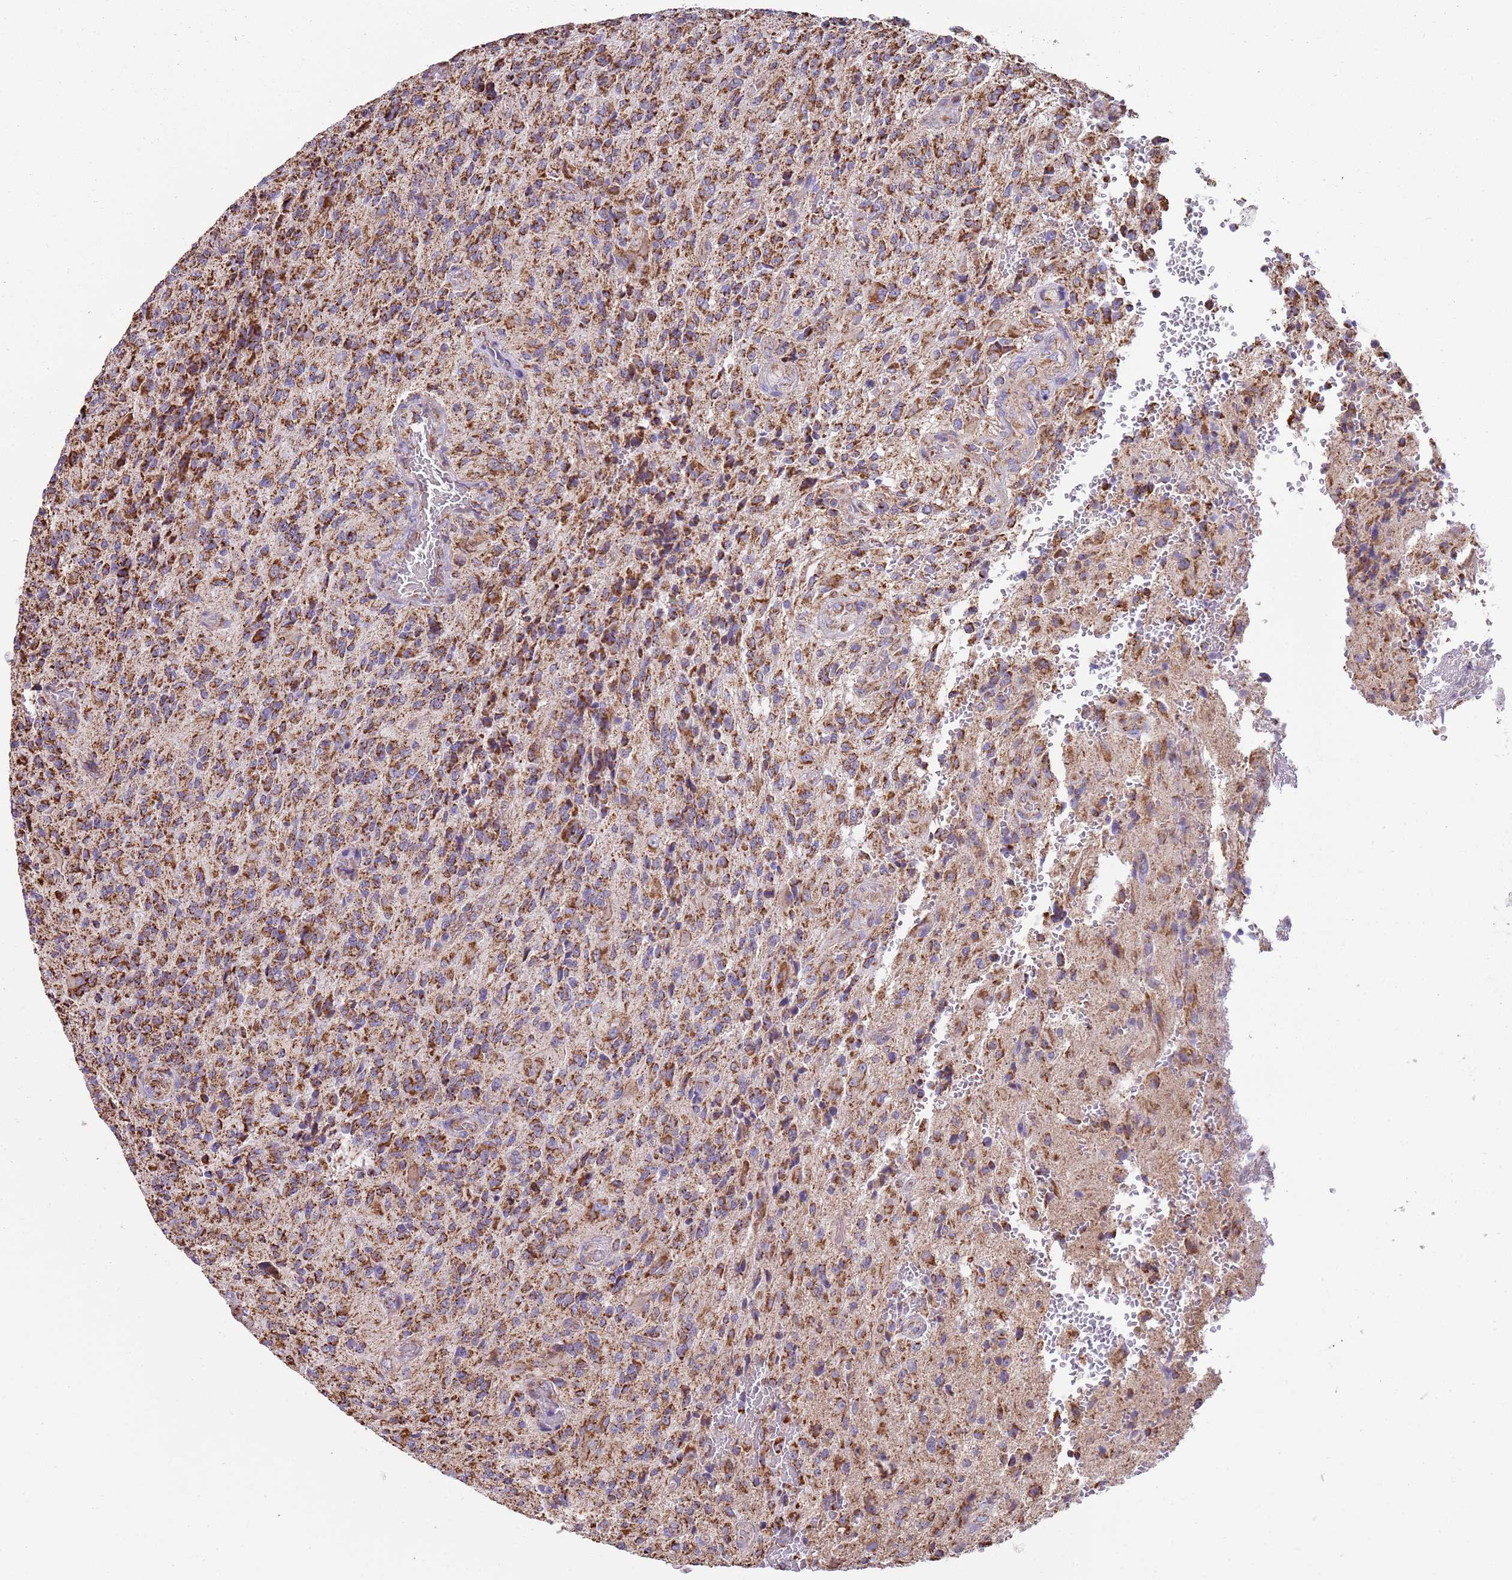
{"staining": {"intensity": "strong", "quantity": ">75%", "location": "cytoplasmic/membranous"}, "tissue": "glioma", "cell_type": "Tumor cells", "image_type": "cancer", "snomed": [{"axis": "morphology", "description": "Normal tissue, NOS"}, {"axis": "morphology", "description": "Glioma, malignant, High grade"}, {"axis": "topography", "description": "Cerebral cortex"}], "caption": "High-magnification brightfield microscopy of glioma stained with DAB (3,3'-diaminobenzidine) (brown) and counterstained with hematoxylin (blue). tumor cells exhibit strong cytoplasmic/membranous expression is identified in approximately>75% of cells.", "gene": "TTLL1", "patient": {"sex": "male", "age": 56}}